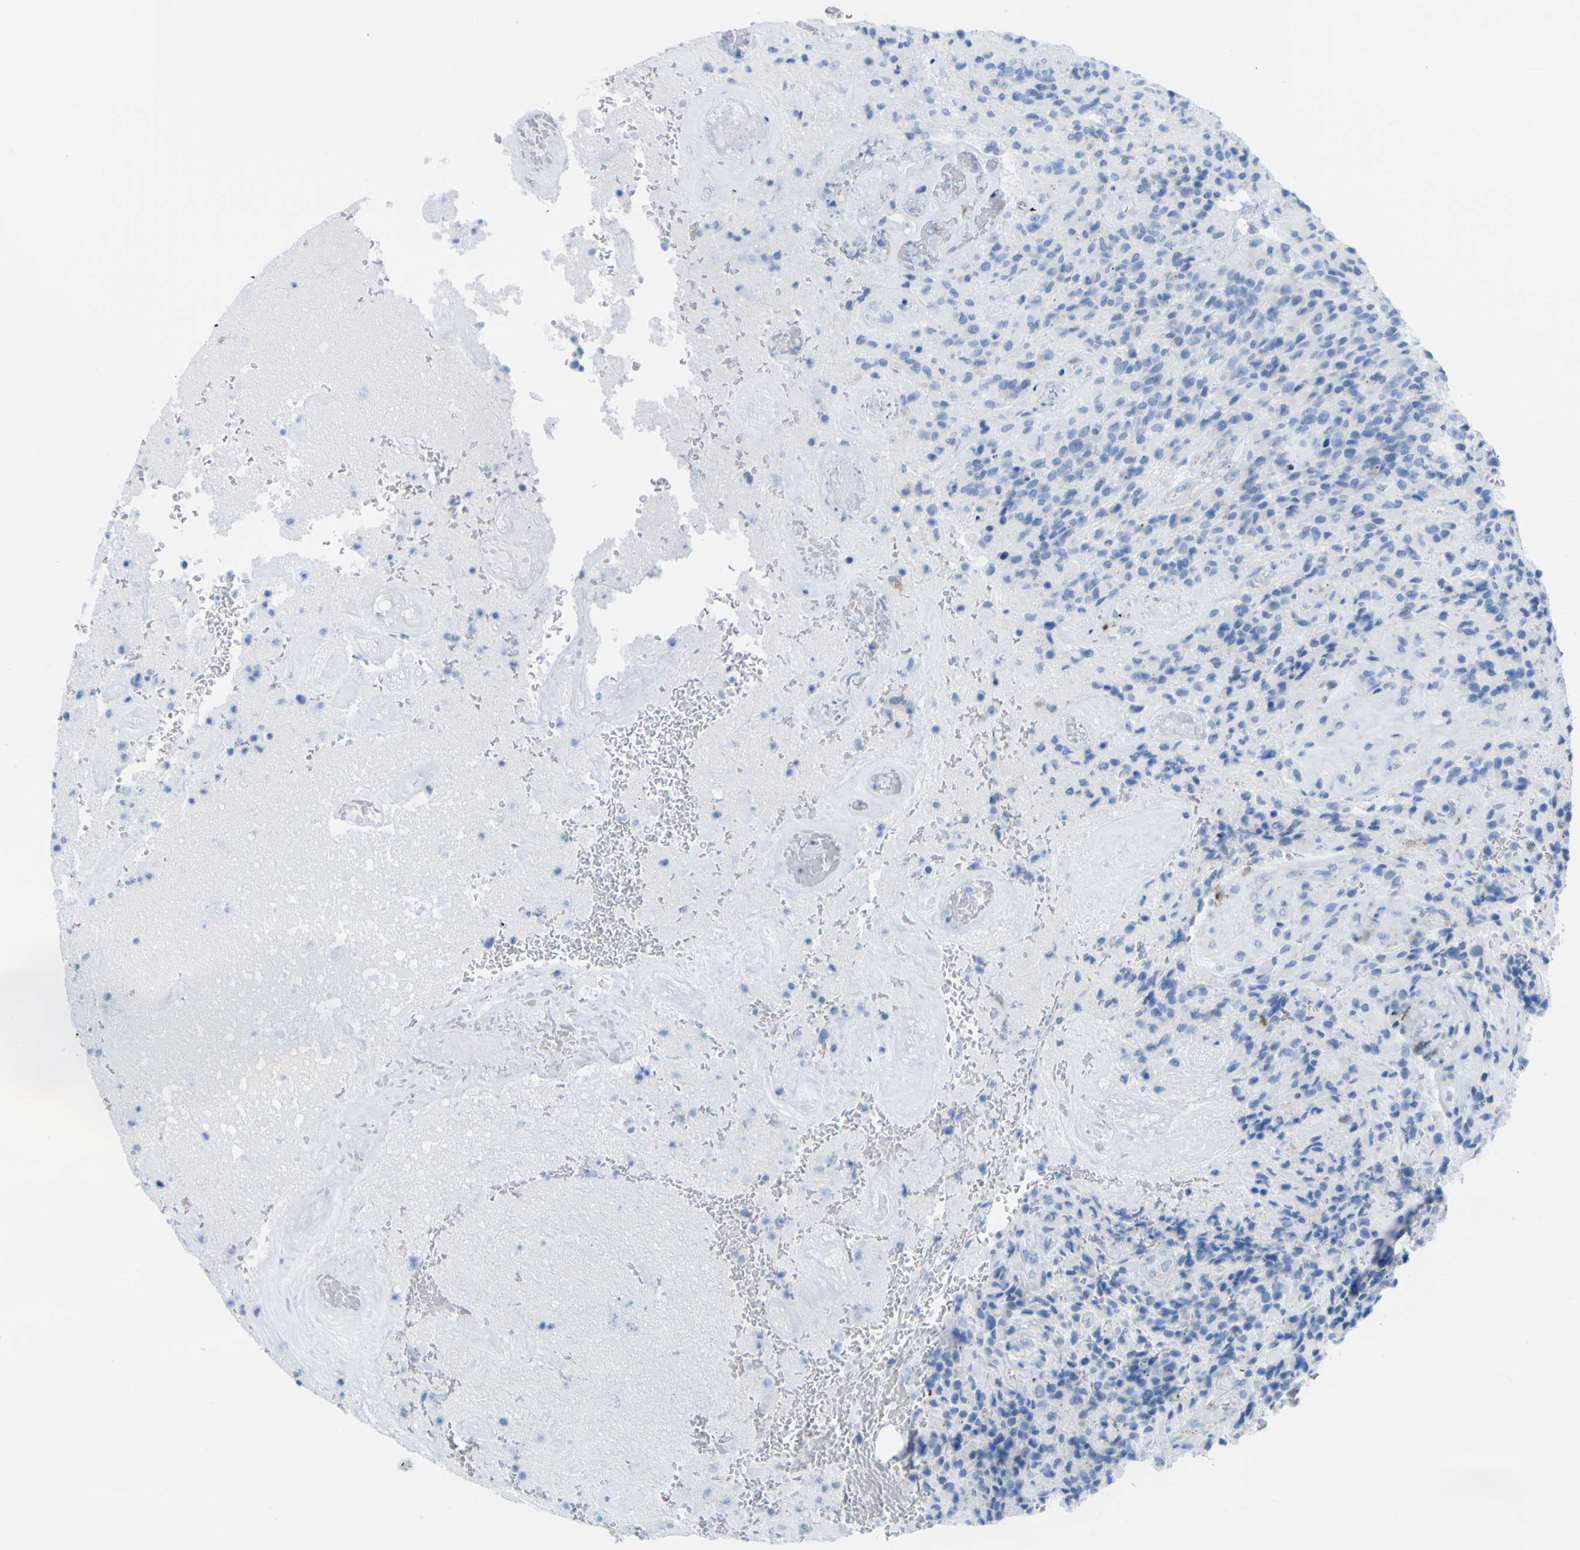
{"staining": {"intensity": "negative", "quantity": "none", "location": "none"}, "tissue": "glioma", "cell_type": "Tumor cells", "image_type": "cancer", "snomed": [{"axis": "morphology", "description": "Glioma, malignant, High grade"}, {"axis": "topography", "description": "Brain"}], "caption": "DAB immunohistochemical staining of human glioma displays no significant positivity in tumor cells.", "gene": "PLD3", "patient": {"sex": "male", "age": 71}}